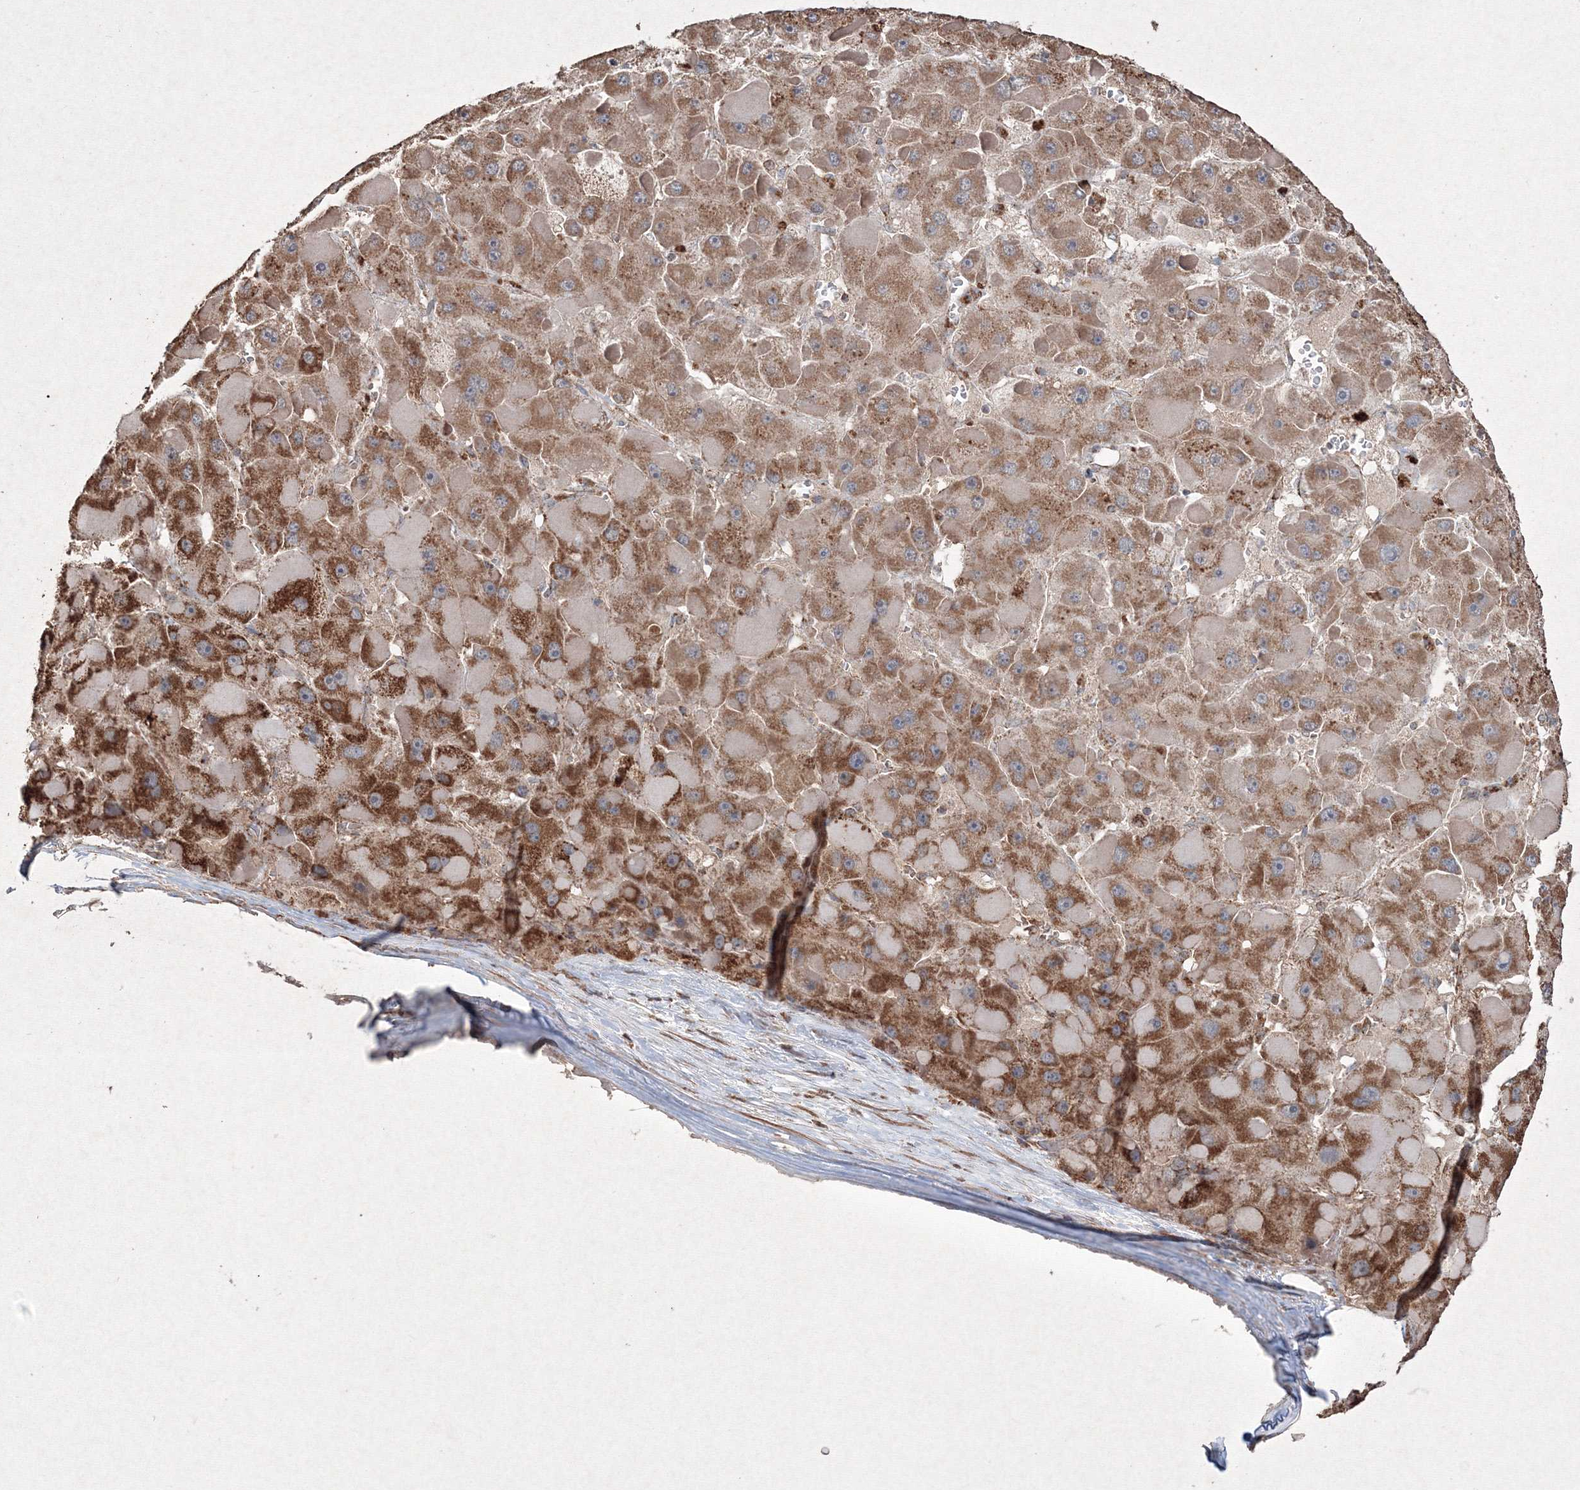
{"staining": {"intensity": "moderate", "quantity": ">75%", "location": "cytoplasmic/membranous"}, "tissue": "liver cancer", "cell_type": "Tumor cells", "image_type": "cancer", "snomed": [{"axis": "morphology", "description": "Carcinoma, Hepatocellular, NOS"}, {"axis": "topography", "description": "Liver"}], "caption": "The immunohistochemical stain shows moderate cytoplasmic/membranous staining in tumor cells of liver cancer (hepatocellular carcinoma) tissue. Immunohistochemistry stains the protein of interest in brown and the nuclei are stained blue.", "gene": "GRSF1", "patient": {"sex": "female", "age": 73}}